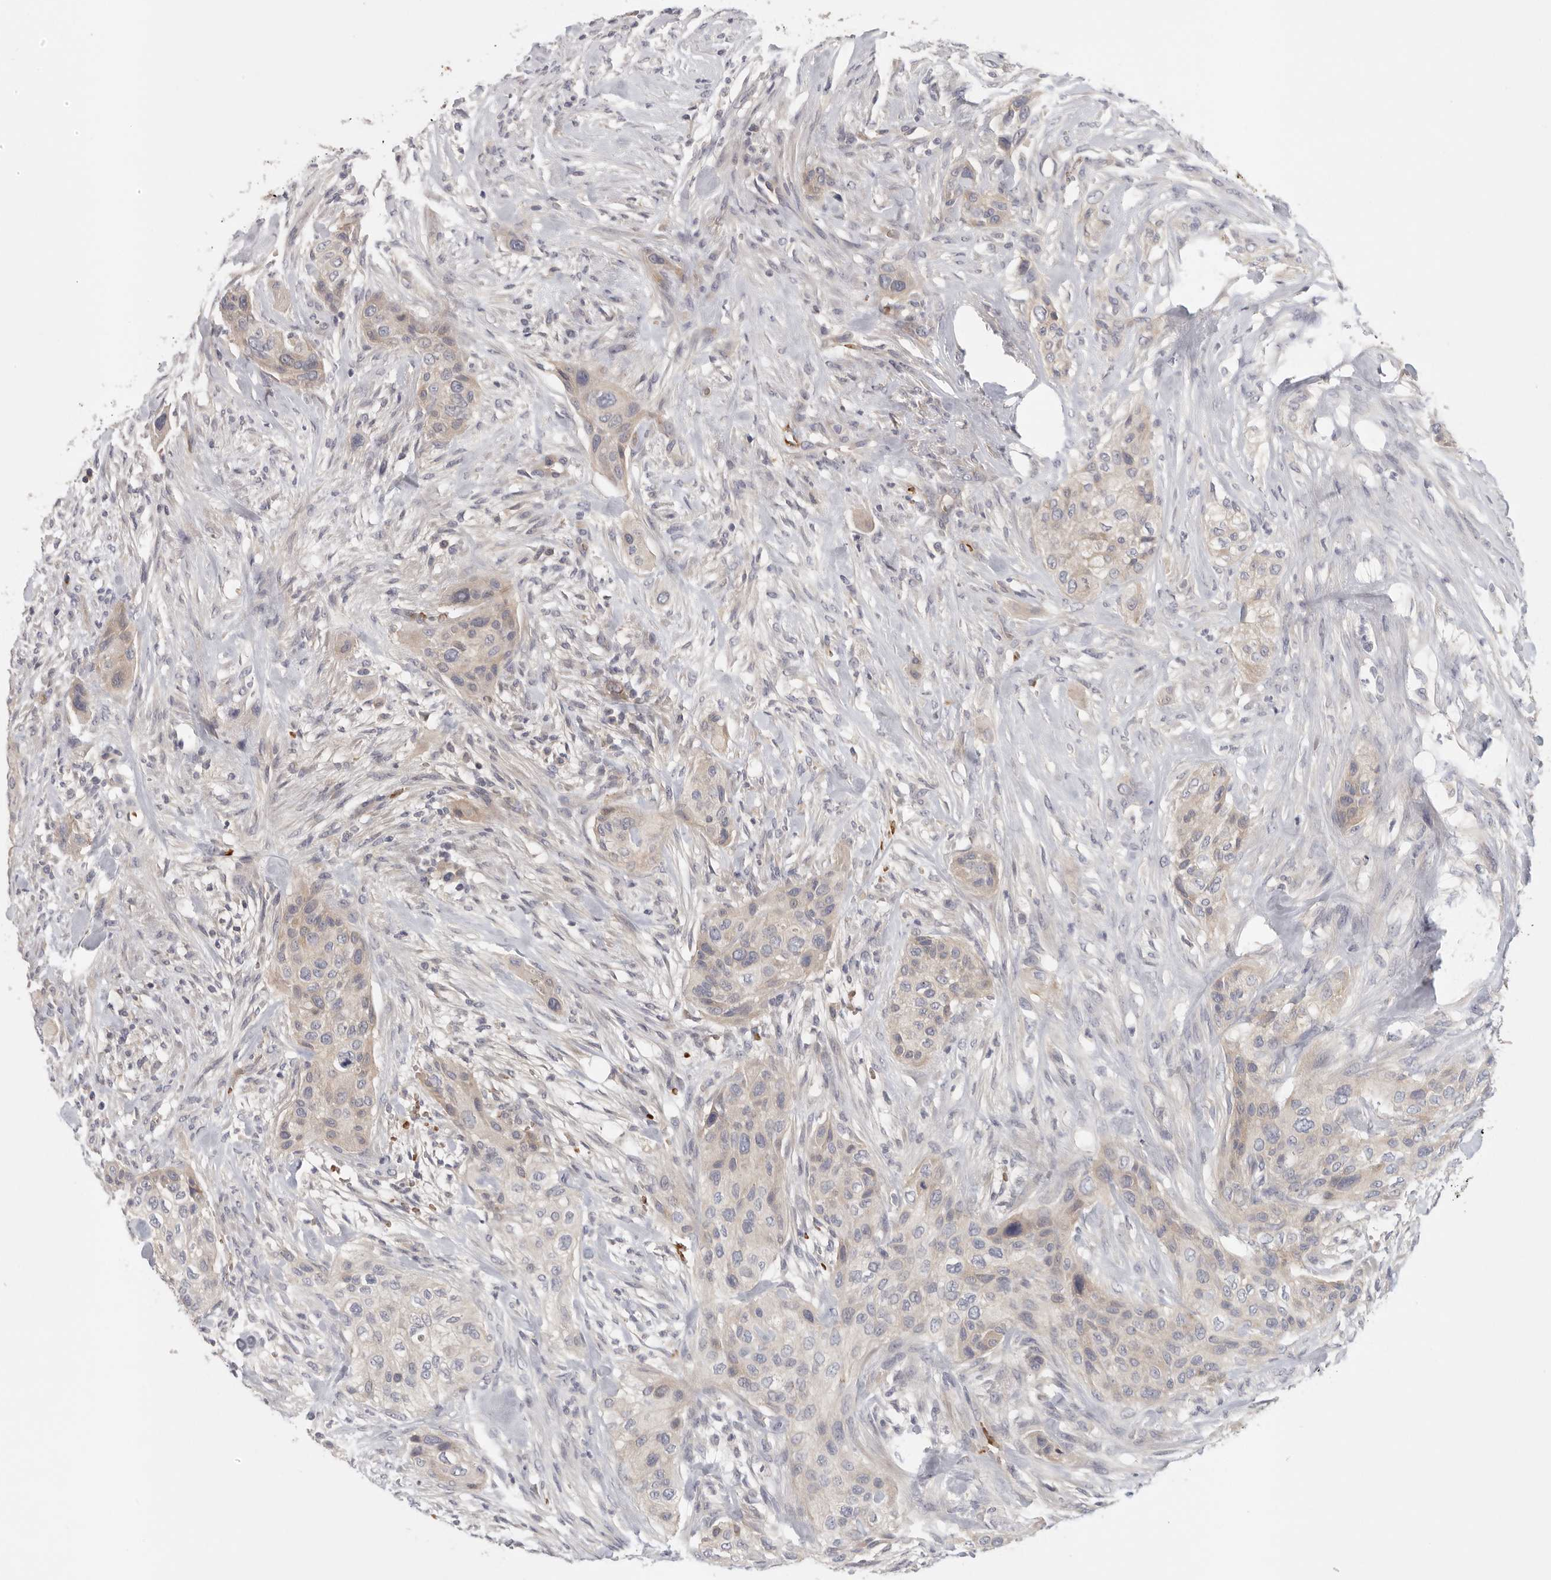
{"staining": {"intensity": "weak", "quantity": "<25%", "location": "cytoplasmic/membranous"}, "tissue": "urothelial cancer", "cell_type": "Tumor cells", "image_type": "cancer", "snomed": [{"axis": "morphology", "description": "Urothelial carcinoma, High grade"}, {"axis": "topography", "description": "Urinary bladder"}], "caption": "DAB (3,3'-diaminobenzidine) immunohistochemical staining of urothelial cancer exhibits no significant expression in tumor cells.", "gene": "CFAP298", "patient": {"sex": "male", "age": 35}}